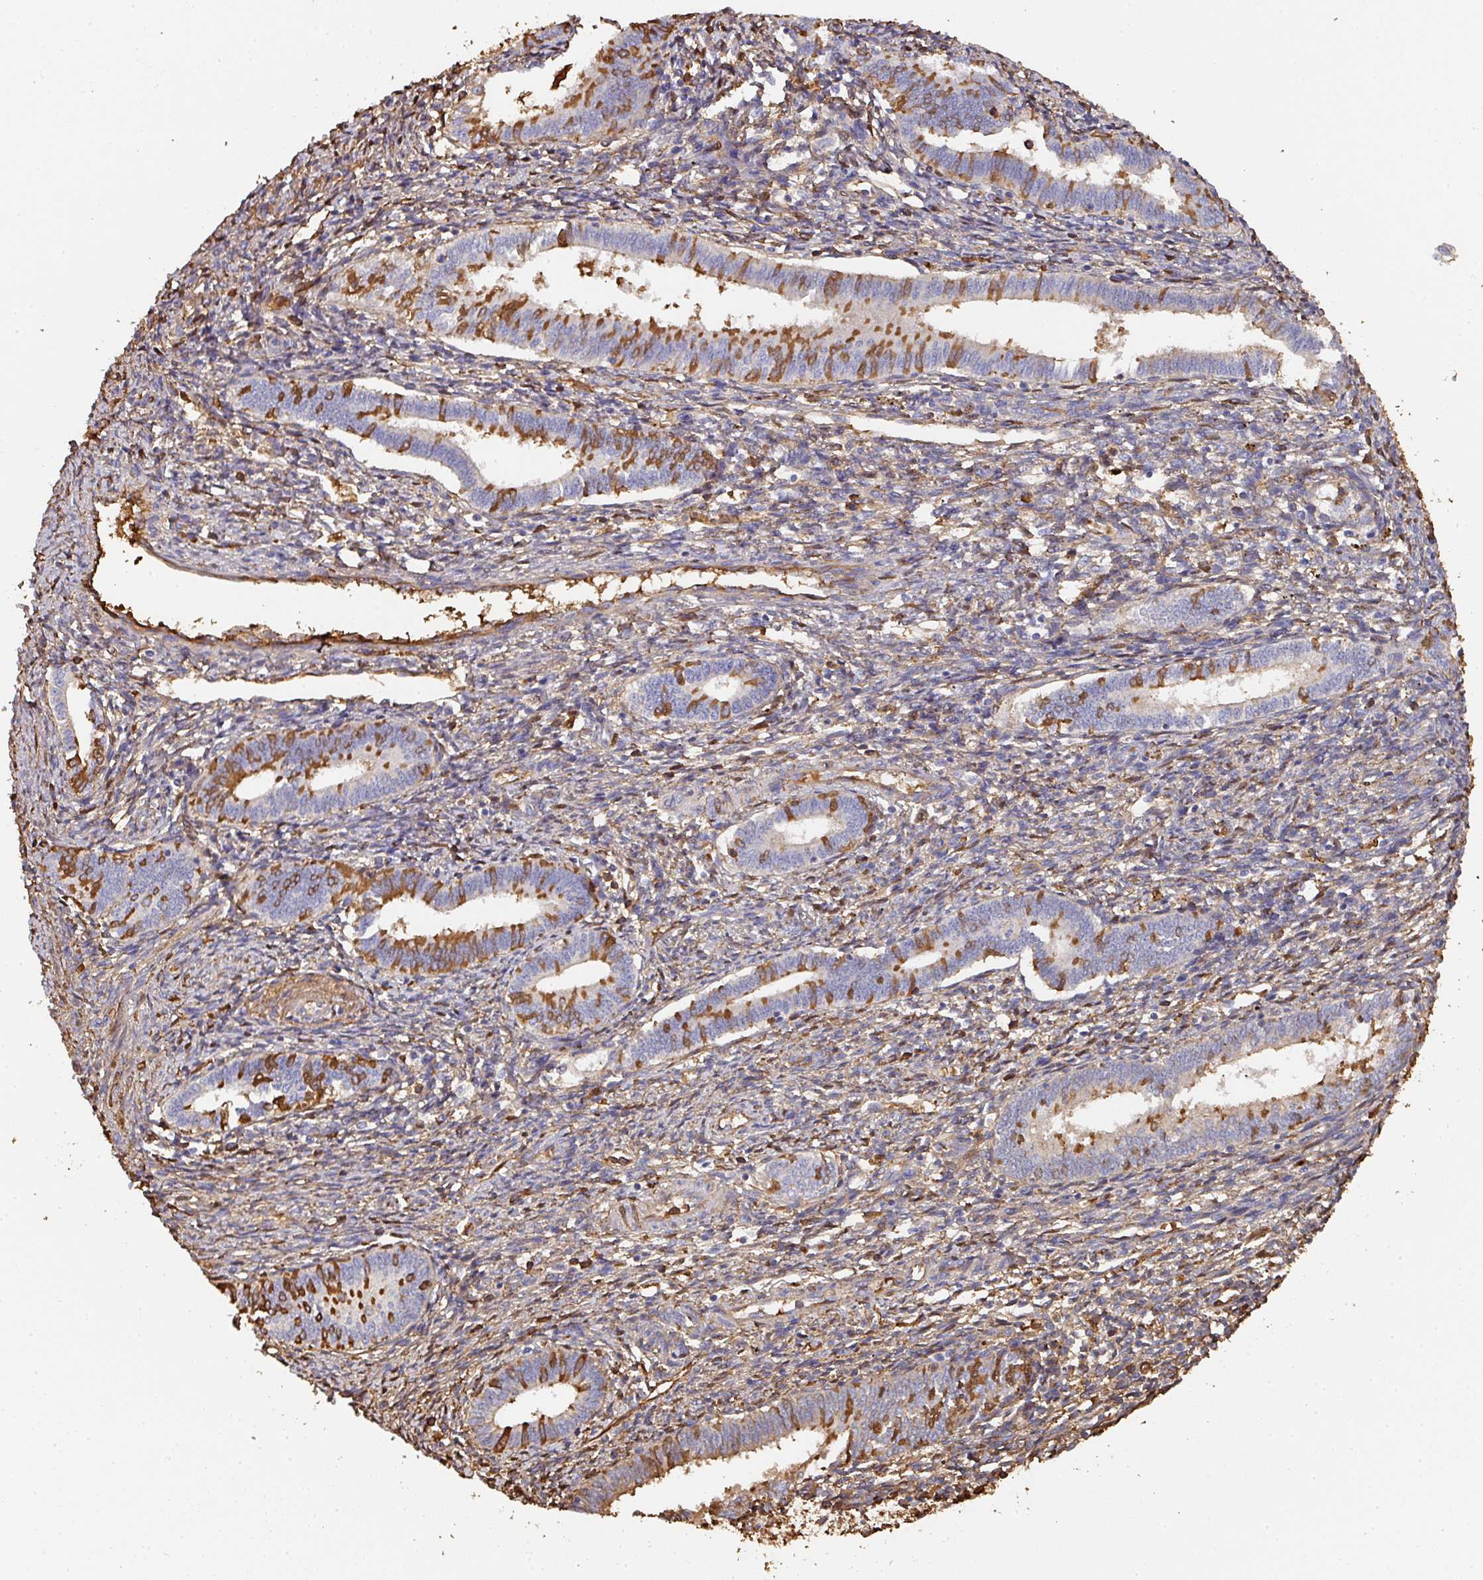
{"staining": {"intensity": "moderate", "quantity": "<25%", "location": "cytoplasmic/membranous"}, "tissue": "endometrium", "cell_type": "Cells in endometrial stroma", "image_type": "normal", "snomed": [{"axis": "morphology", "description": "Normal tissue, NOS"}, {"axis": "topography", "description": "Endometrium"}], "caption": "Brown immunohistochemical staining in normal endometrium reveals moderate cytoplasmic/membranous expression in about <25% of cells in endometrial stroma.", "gene": "ALB", "patient": {"sex": "female", "age": 41}}